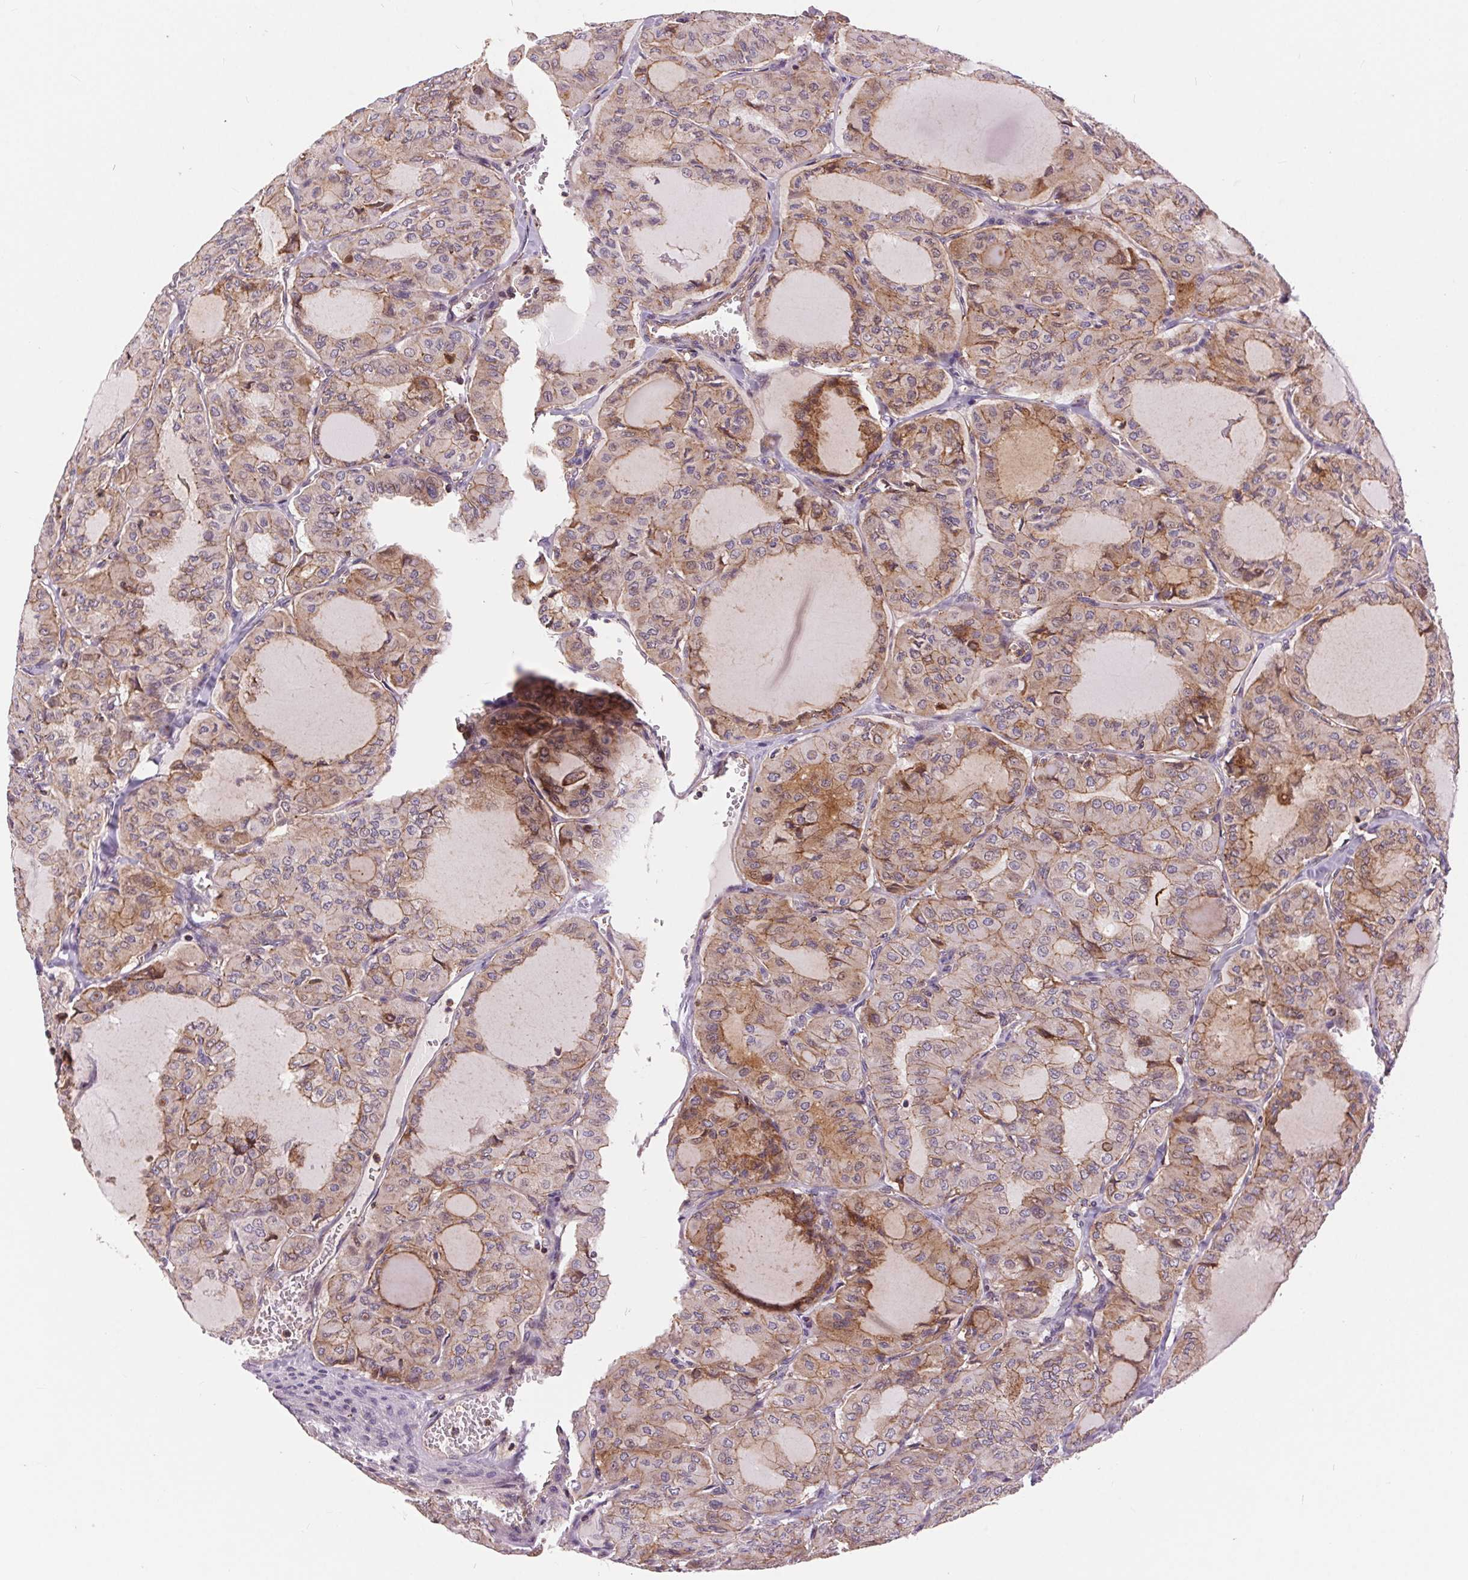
{"staining": {"intensity": "weak", "quantity": "25%-75%", "location": "cytoplasmic/membranous"}, "tissue": "thyroid cancer", "cell_type": "Tumor cells", "image_type": "cancer", "snomed": [{"axis": "morphology", "description": "Papillary adenocarcinoma, NOS"}, {"axis": "topography", "description": "Thyroid gland"}], "caption": "IHC staining of papillary adenocarcinoma (thyroid), which displays low levels of weak cytoplasmic/membranous staining in approximately 25%-75% of tumor cells indicating weak cytoplasmic/membranous protein positivity. The staining was performed using DAB (brown) for protein detection and nuclei were counterstained in hematoxylin (blue).", "gene": "CHMP4B", "patient": {"sex": "male", "age": 20}}